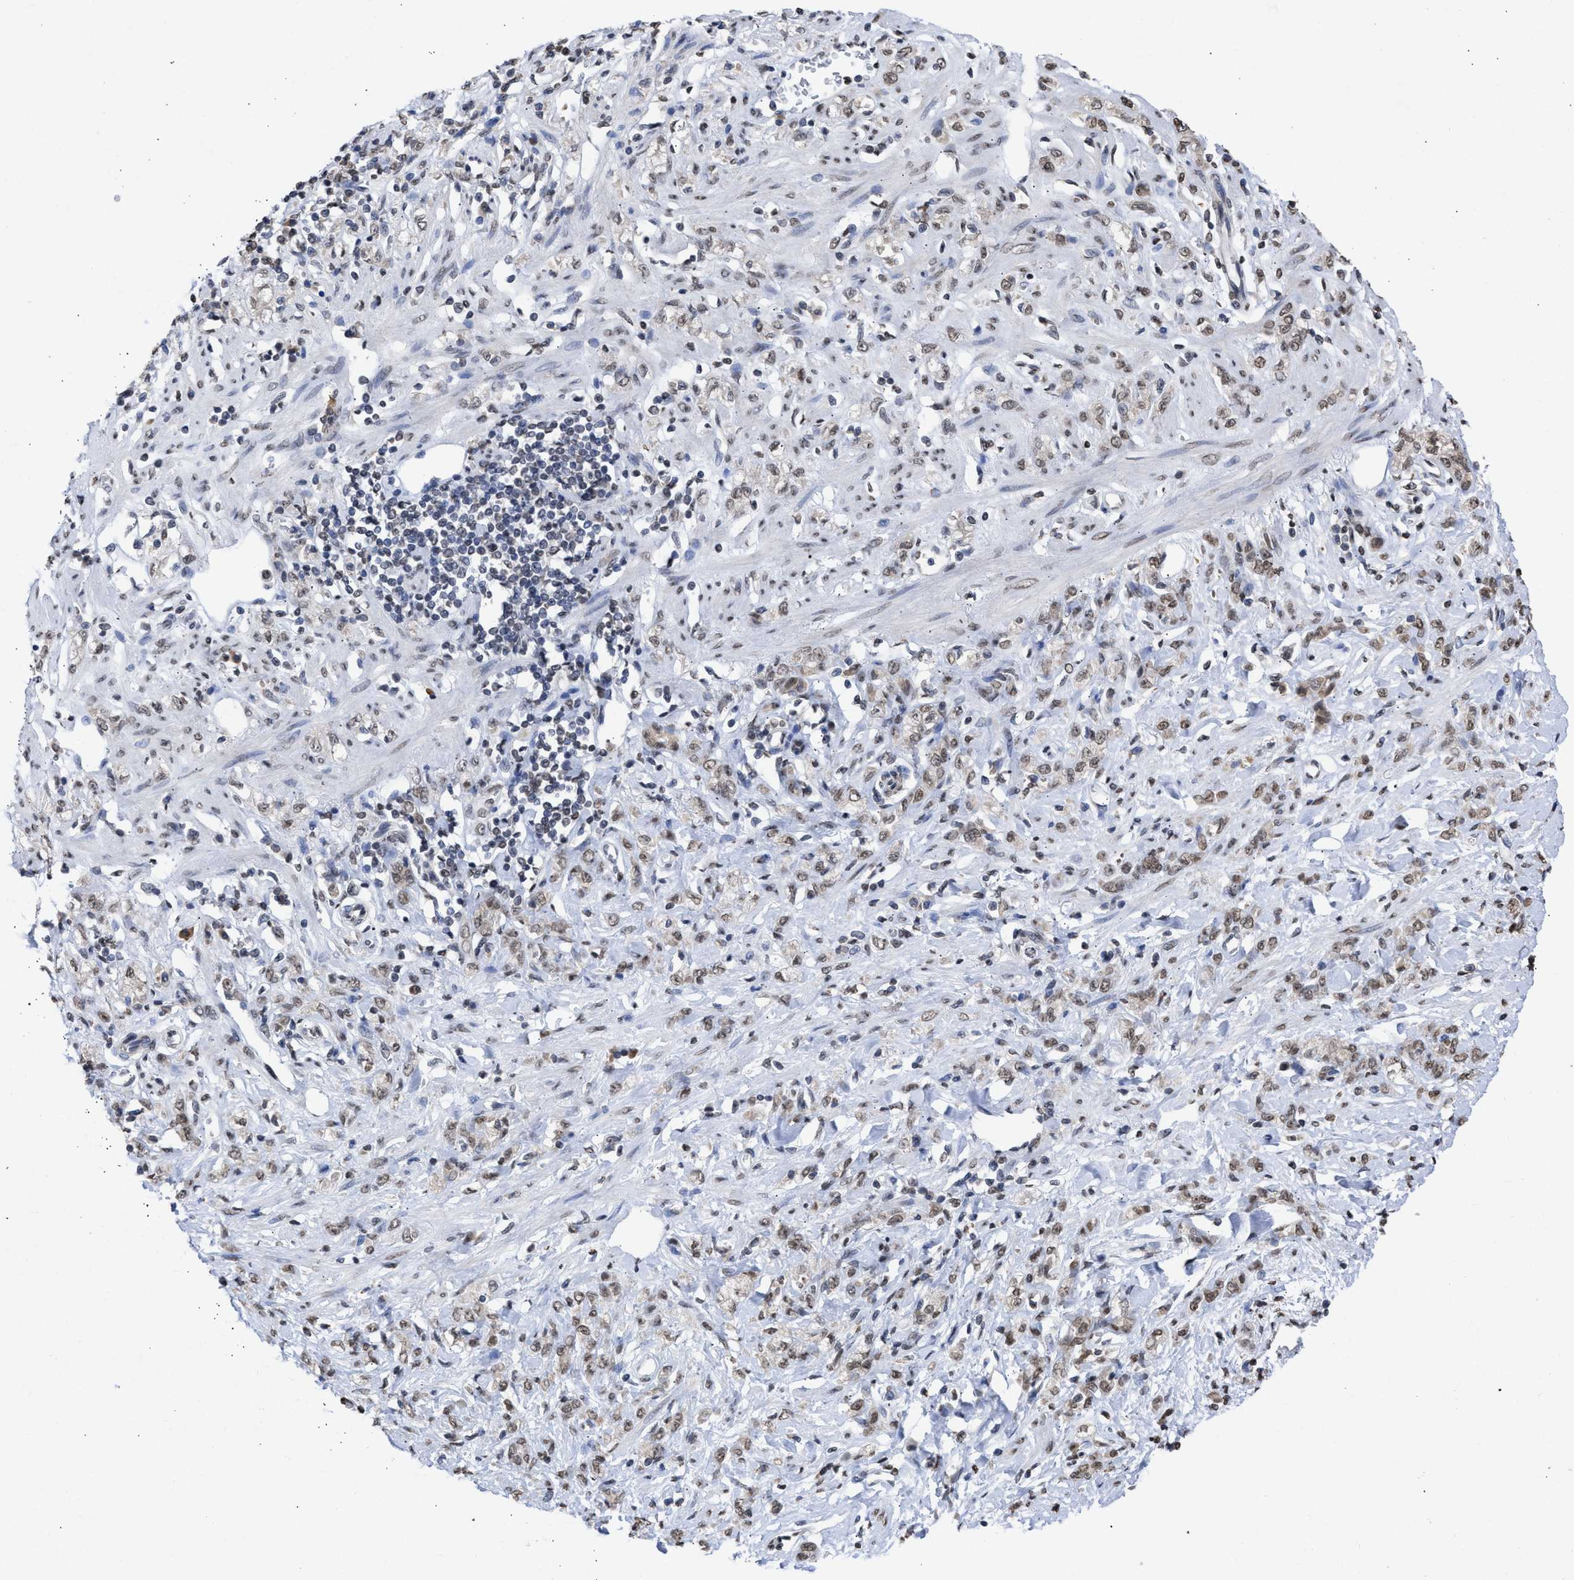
{"staining": {"intensity": "moderate", "quantity": ">75%", "location": "nuclear"}, "tissue": "stomach cancer", "cell_type": "Tumor cells", "image_type": "cancer", "snomed": [{"axis": "morphology", "description": "Normal tissue, NOS"}, {"axis": "morphology", "description": "Adenocarcinoma, NOS"}, {"axis": "topography", "description": "Stomach"}], "caption": "Stomach adenocarcinoma was stained to show a protein in brown. There is medium levels of moderate nuclear expression in about >75% of tumor cells.", "gene": "NUP35", "patient": {"sex": "male", "age": 82}}